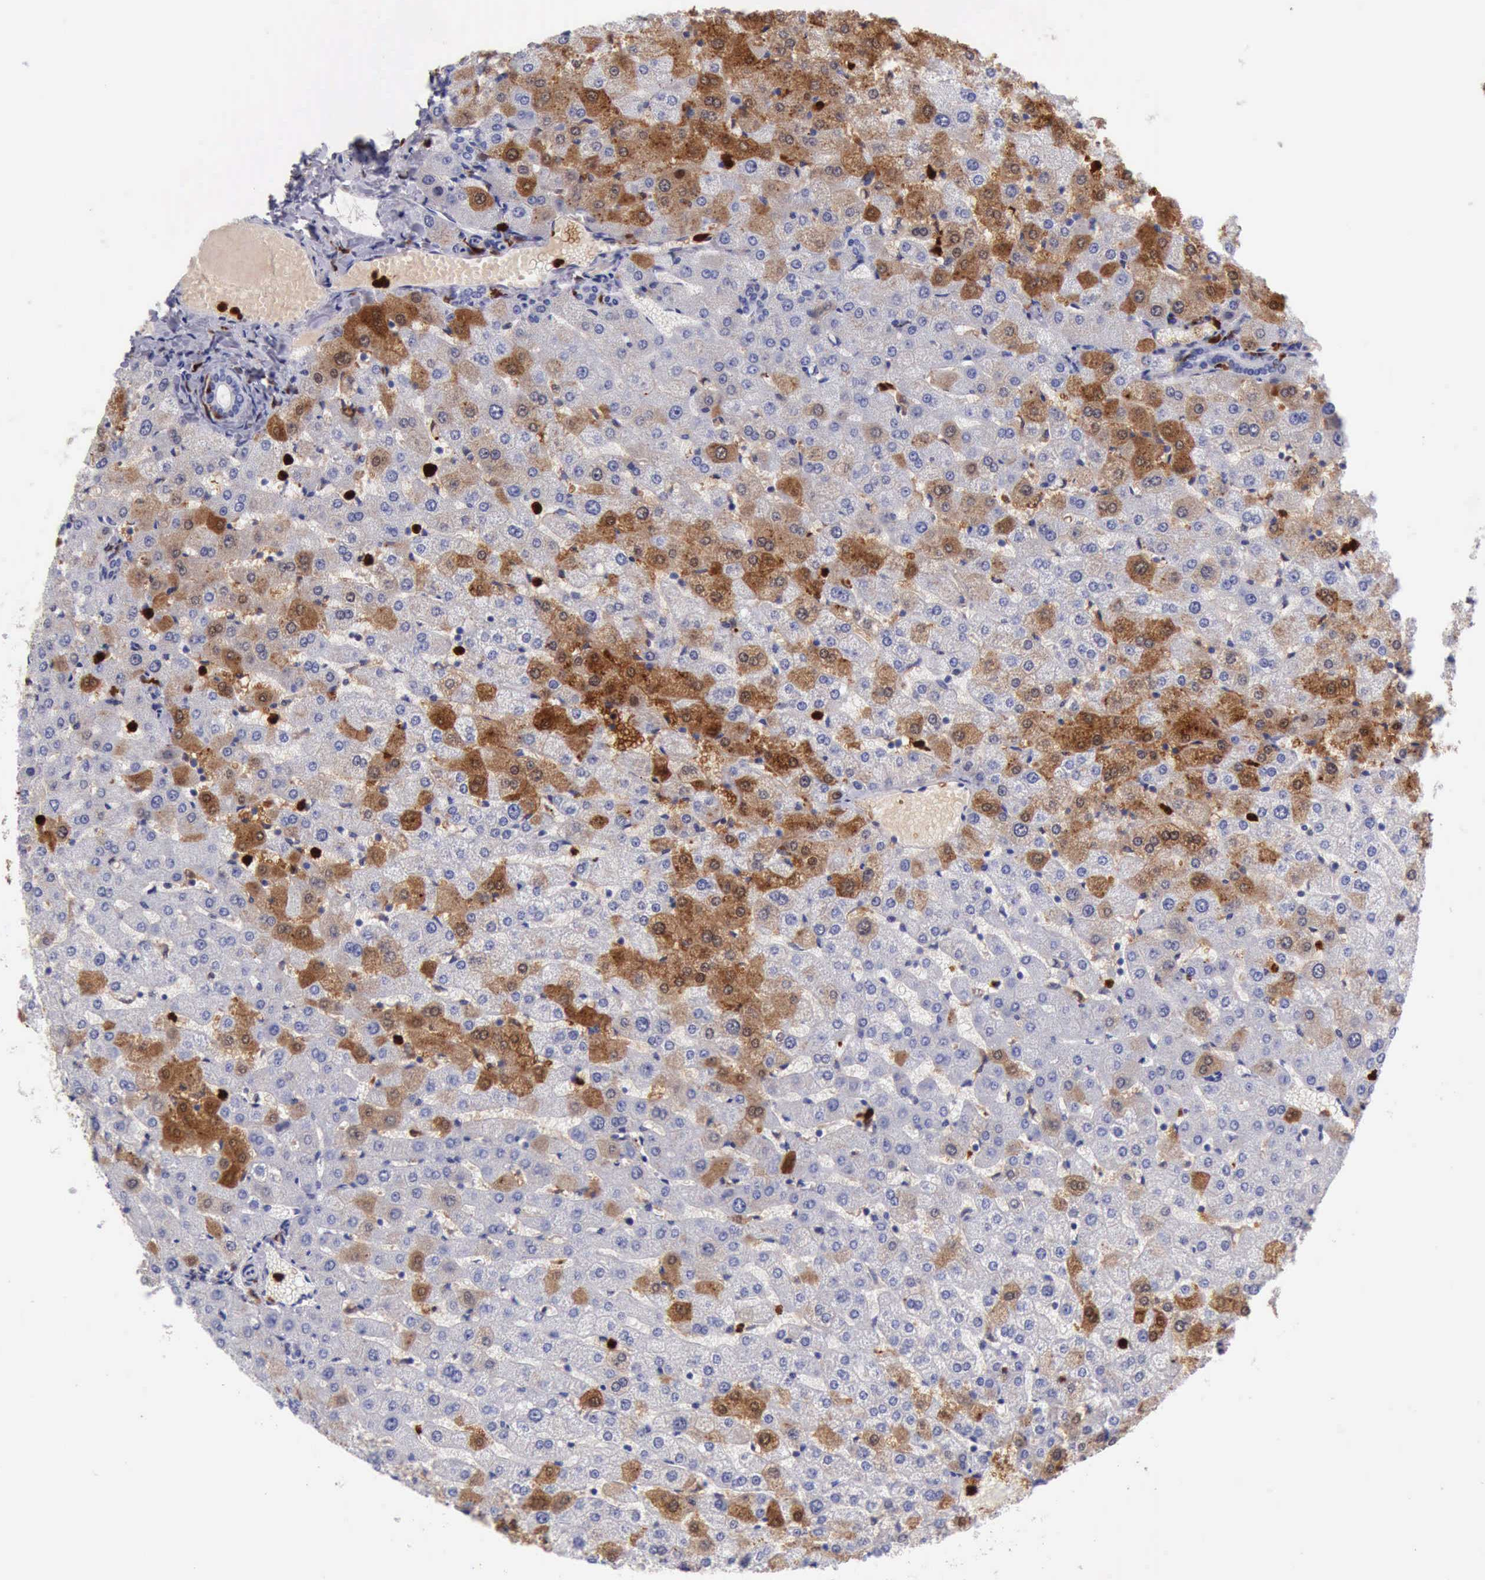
{"staining": {"intensity": "negative", "quantity": "none", "location": "none"}, "tissue": "liver", "cell_type": "Cholangiocytes", "image_type": "normal", "snomed": [{"axis": "morphology", "description": "Normal tissue, NOS"}, {"axis": "morphology", "description": "Fibrosis, NOS"}, {"axis": "topography", "description": "Liver"}], "caption": "High power microscopy photomicrograph of an IHC histopathology image of normal liver, revealing no significant staining in cholangiocytes.", "gene": "CSTA", "patient": {"sex": "female", "age": 29}}